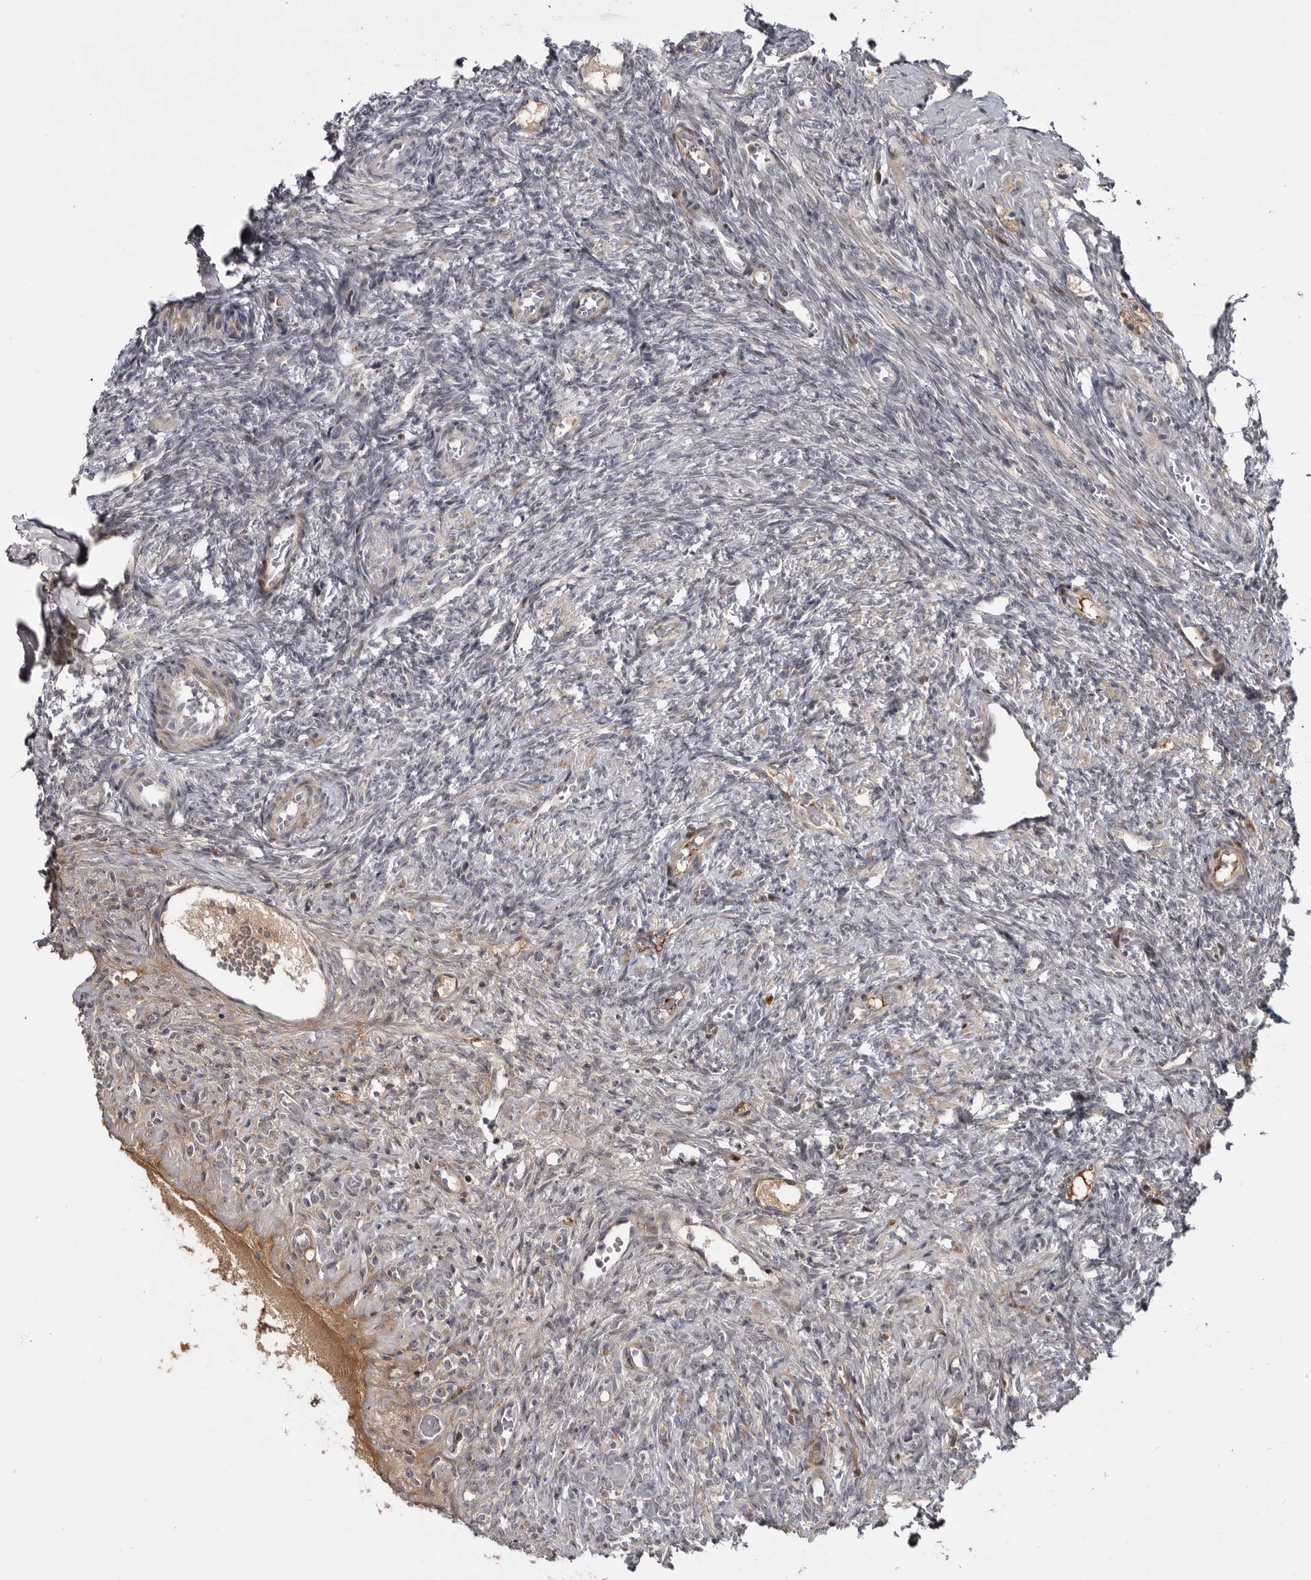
{"staining": {"intensity": "weak", "quantity": "<25%", "location": "cytoplasmic/membranous"}, "tissue": "ovary", "cell_type": "Ovarian stroma cells", "image_type": "normal", "snomed": [{"axis": "morphology", "description": "Normal tissue, NOS"}, {"axis": "topography", "description": "Ovary"}], "caption": "Immunohistochemistry micrograph of benign ovary: human ovary stained with DAB (3,3'-diaminobenzidine) demonstrates no significant protein staining in ovarian stroma cells. The staining is performed using DAB (3,3'-diaminobenzidine) brown chromogen with nuclei counter-stained in using hematoxylin.", "gene": "ZNF277", "patient": {"sex": "female", "age": 41}}